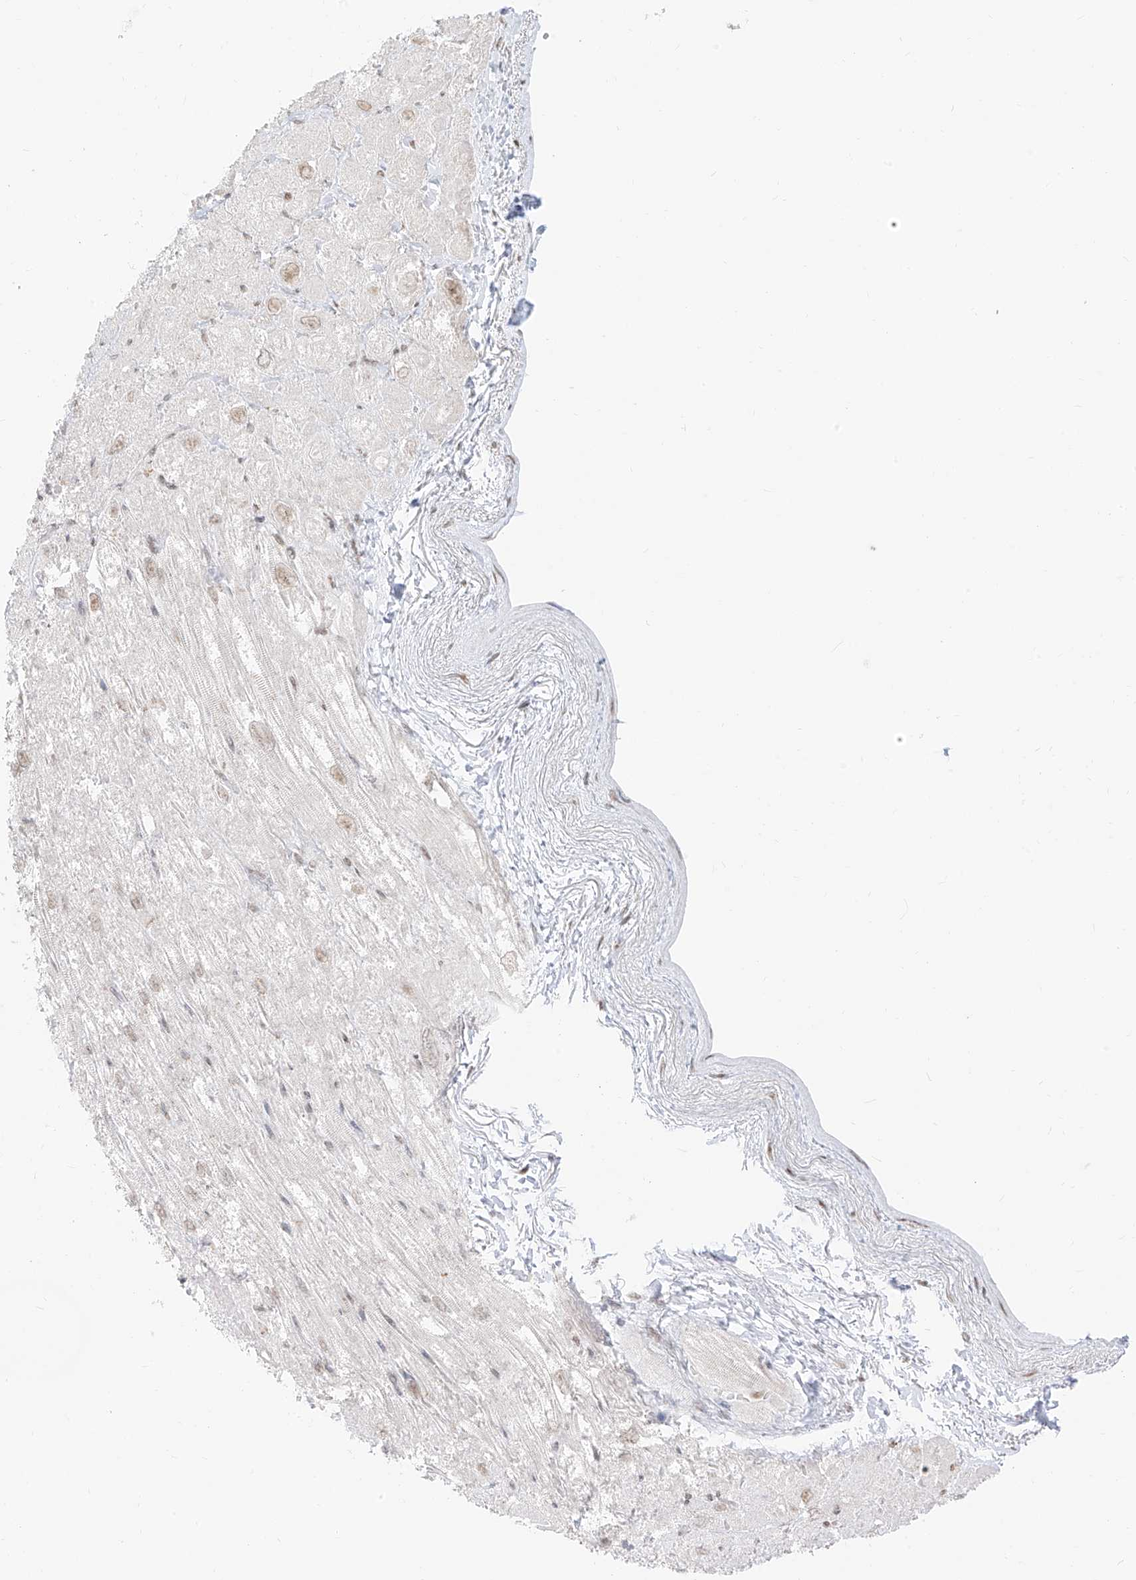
{"staining": {"intensity": "moderate", "quantity": "25%-75%", "location": "nuclear"}, "tissue": "heart muscle", "cell_type": "Cardiomyocytes", "image_type": "normal", "snomed": [{"axis": "morphology", "description": "Normal tissue, NOS"}, {"axis": "topography", "description": "Heart"}], "caption": "Human heart muscle stained with a brown dye shows moderate nuclear positive expression in about 25%-75% of cardiomyocytes.", "gene": "SUPT5H", "patient": {"sex": "male", "age": 50}}